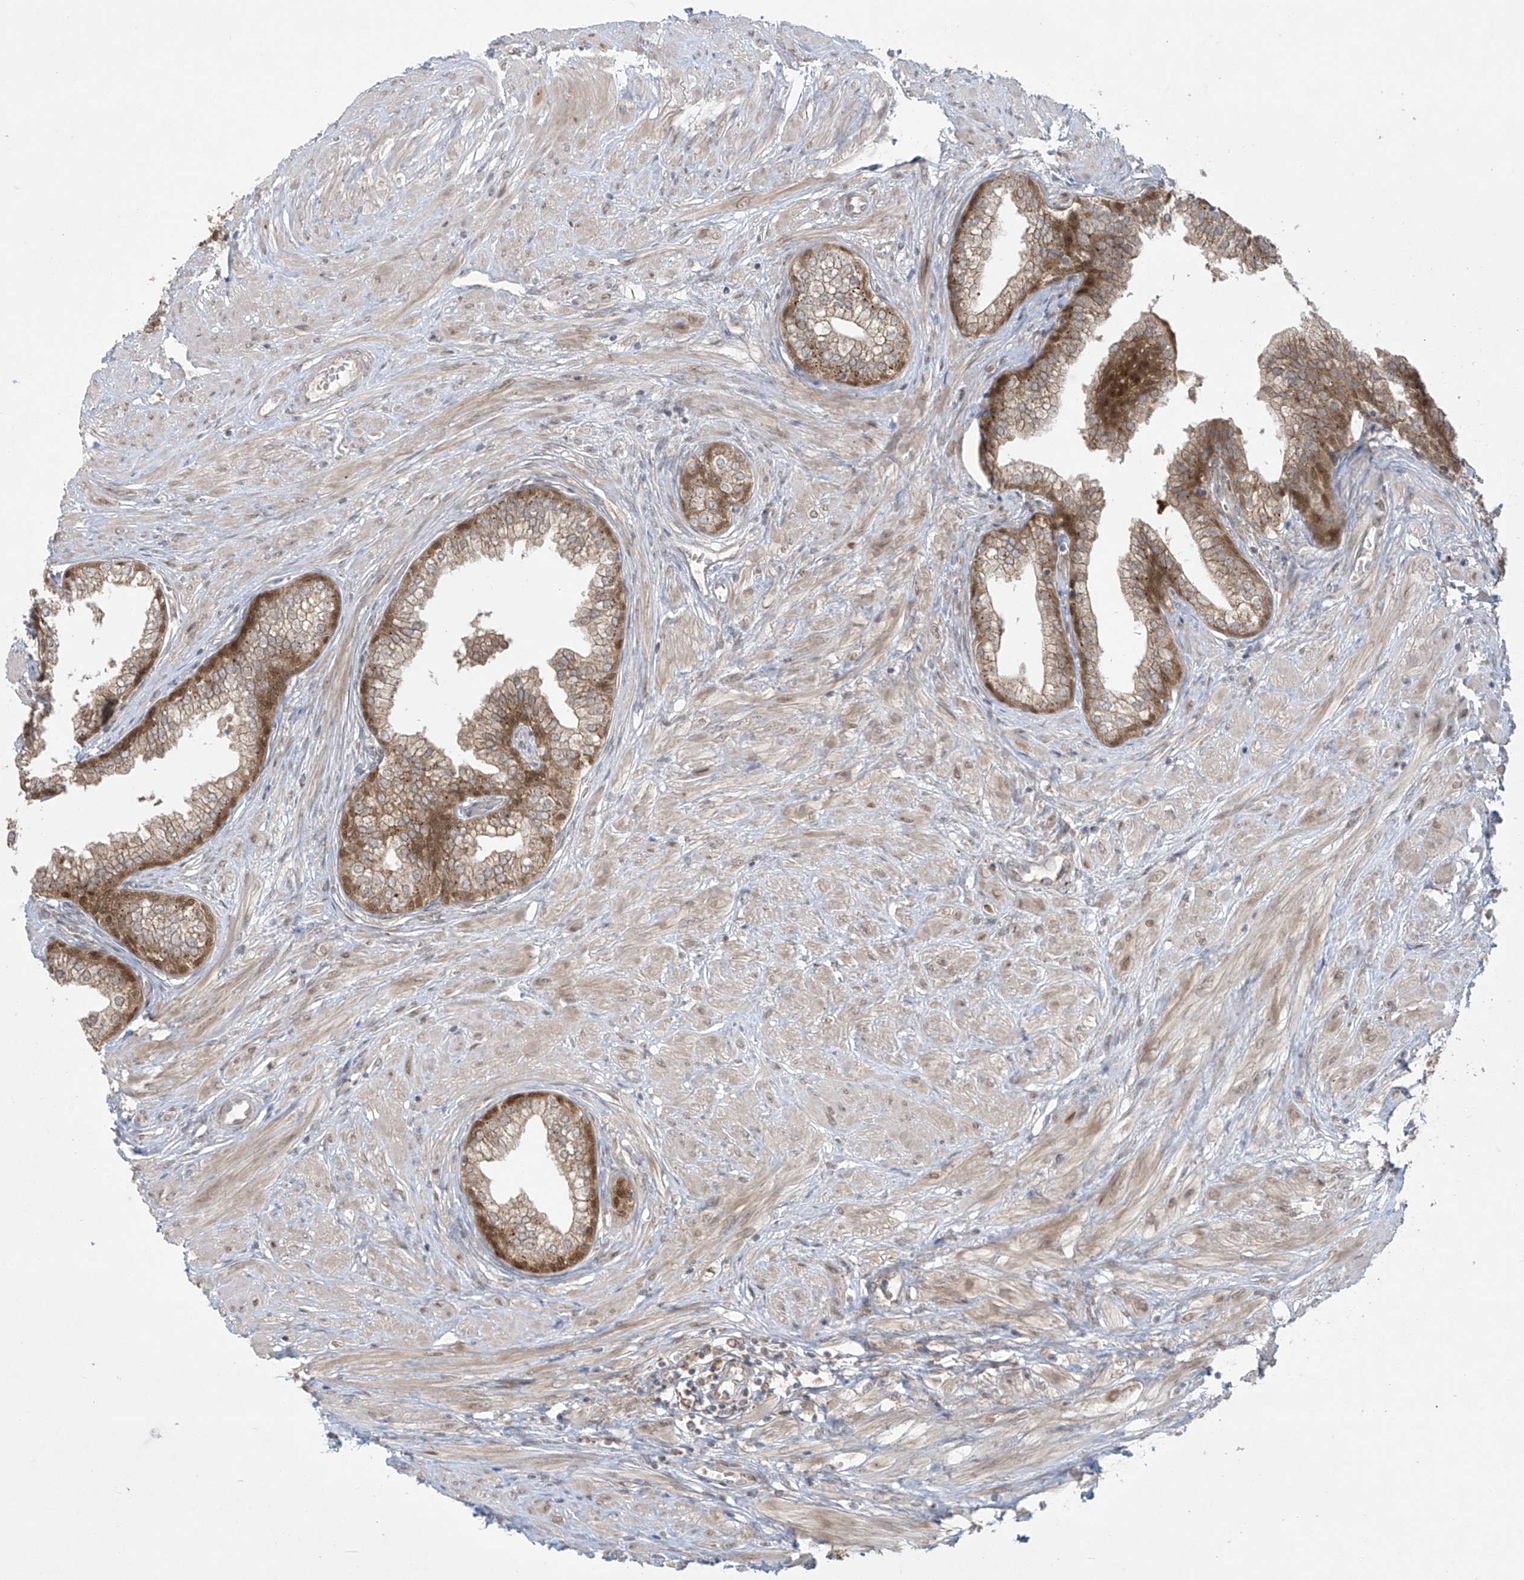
{"staining": {"intensity": "moderate", "quantity": "25%-75%", "location": "cytoplasmic/membranous,nuclear"}, "tissue": "prostate", "cell_type": "Glandular cells", "image_type": "normal", "snomed": [{"axis": "morphology", "description": "Normal tissue, NOS"}, {"axis": "morphology", "description": "Urothelial carcinoma, Low grade"}, {"axis": "topography", "description": "Urinary bladder"}, {"axis": "topography", "description": "Prostate"}], "caption": "Immunohistochemistry (IHC) image of normal prostate: human prostate stained using immunohistochemistry (IHC) exhibits medium levels of moderate protein expression localized specifically in the cytoplasmic/membranous,nuclear of glandular cells, appearing as a cytoplasmic/membranous,nuclear brown color.", "gene": "PPAT", "patient": {"sex": "male", "age": 60}}